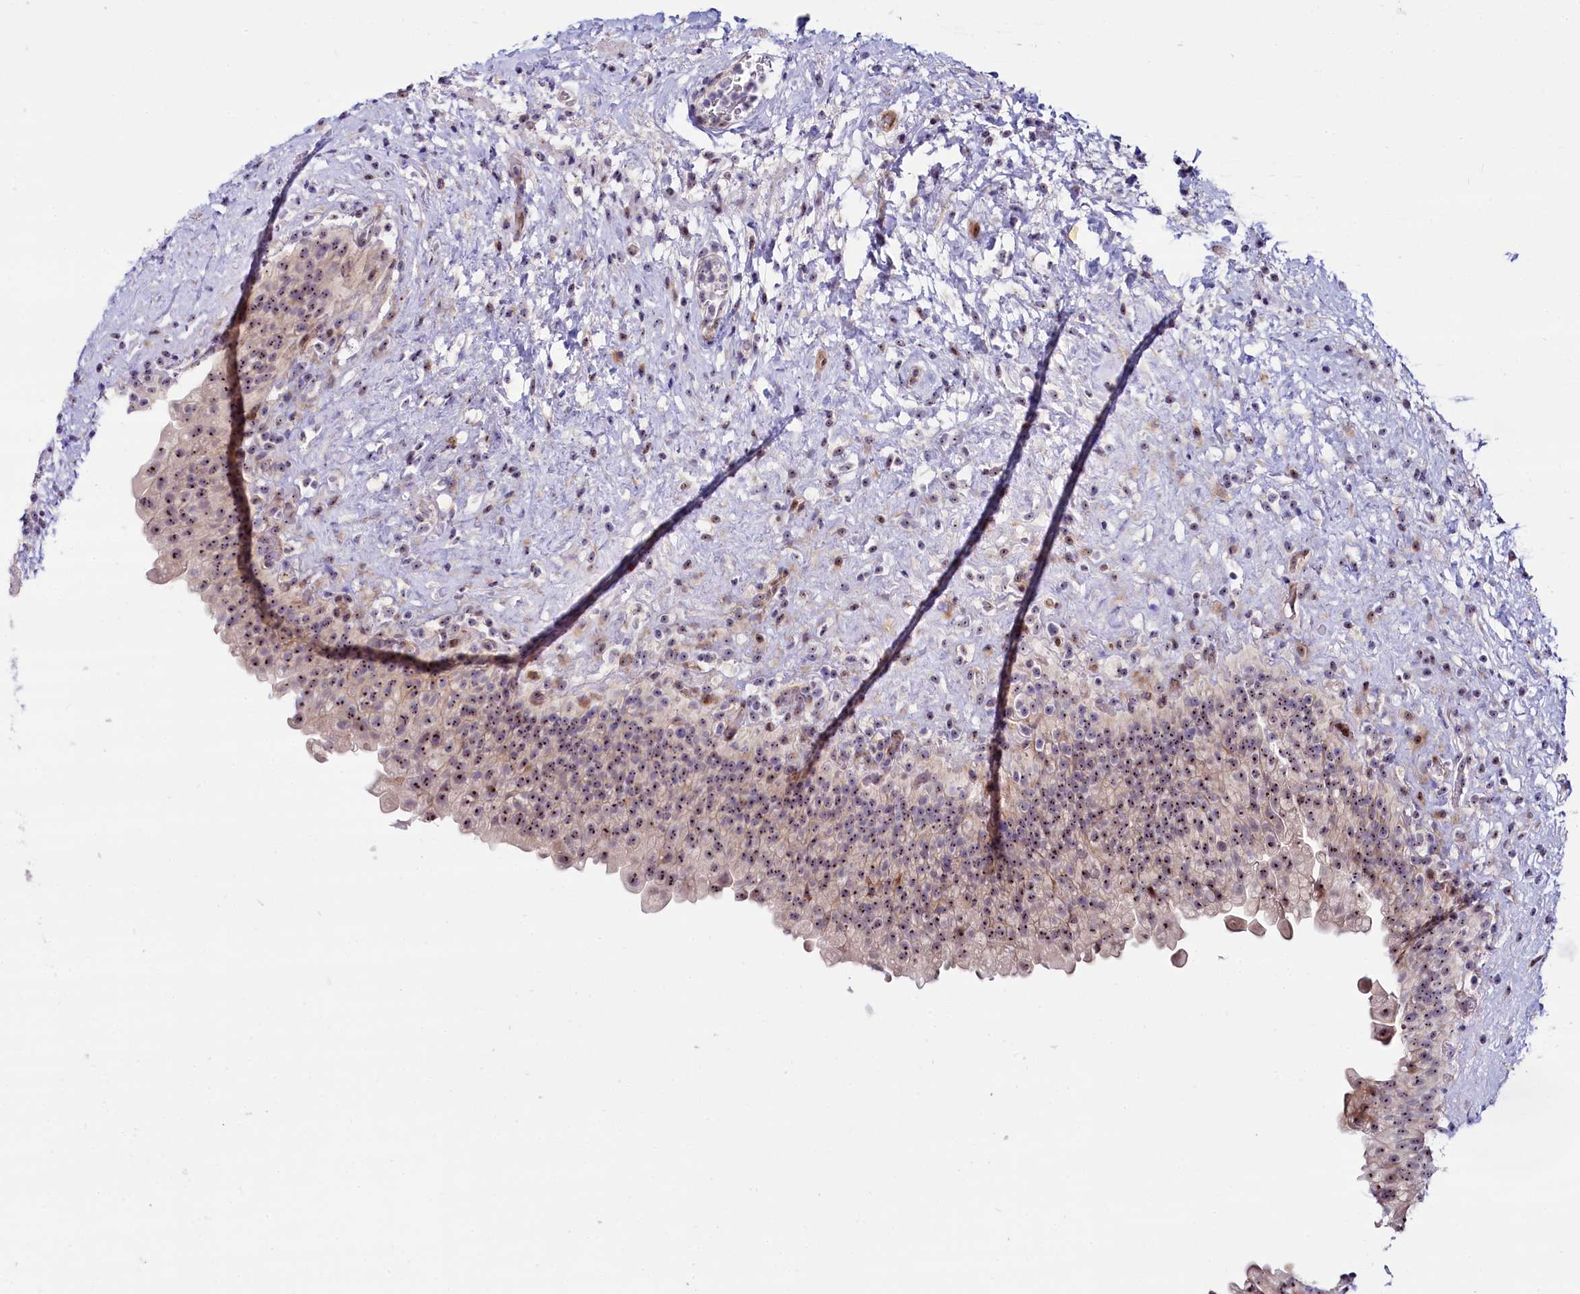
{"staining": {"intensity": "moderate", "quantity": ">75%", "location": "nuclear"}, "tissue": "urinary bladder", "cell_type": "Urothelial cells", "image_type": "normal", "snomed": [{"axis": "morphology", "description": "Normal tissue, NOS"}, {"axis": "topography", "description": "Urinary bladder"}], "caption": "Protein staining of benign urinary bladder exhibits moderate nuclear staining in about >75% of urothelial cells. (DAB = brown stain, brightfield microscopy at high magnification).", "gene": "TCOF1", "patient": {"sex": "female", "age": 27}}